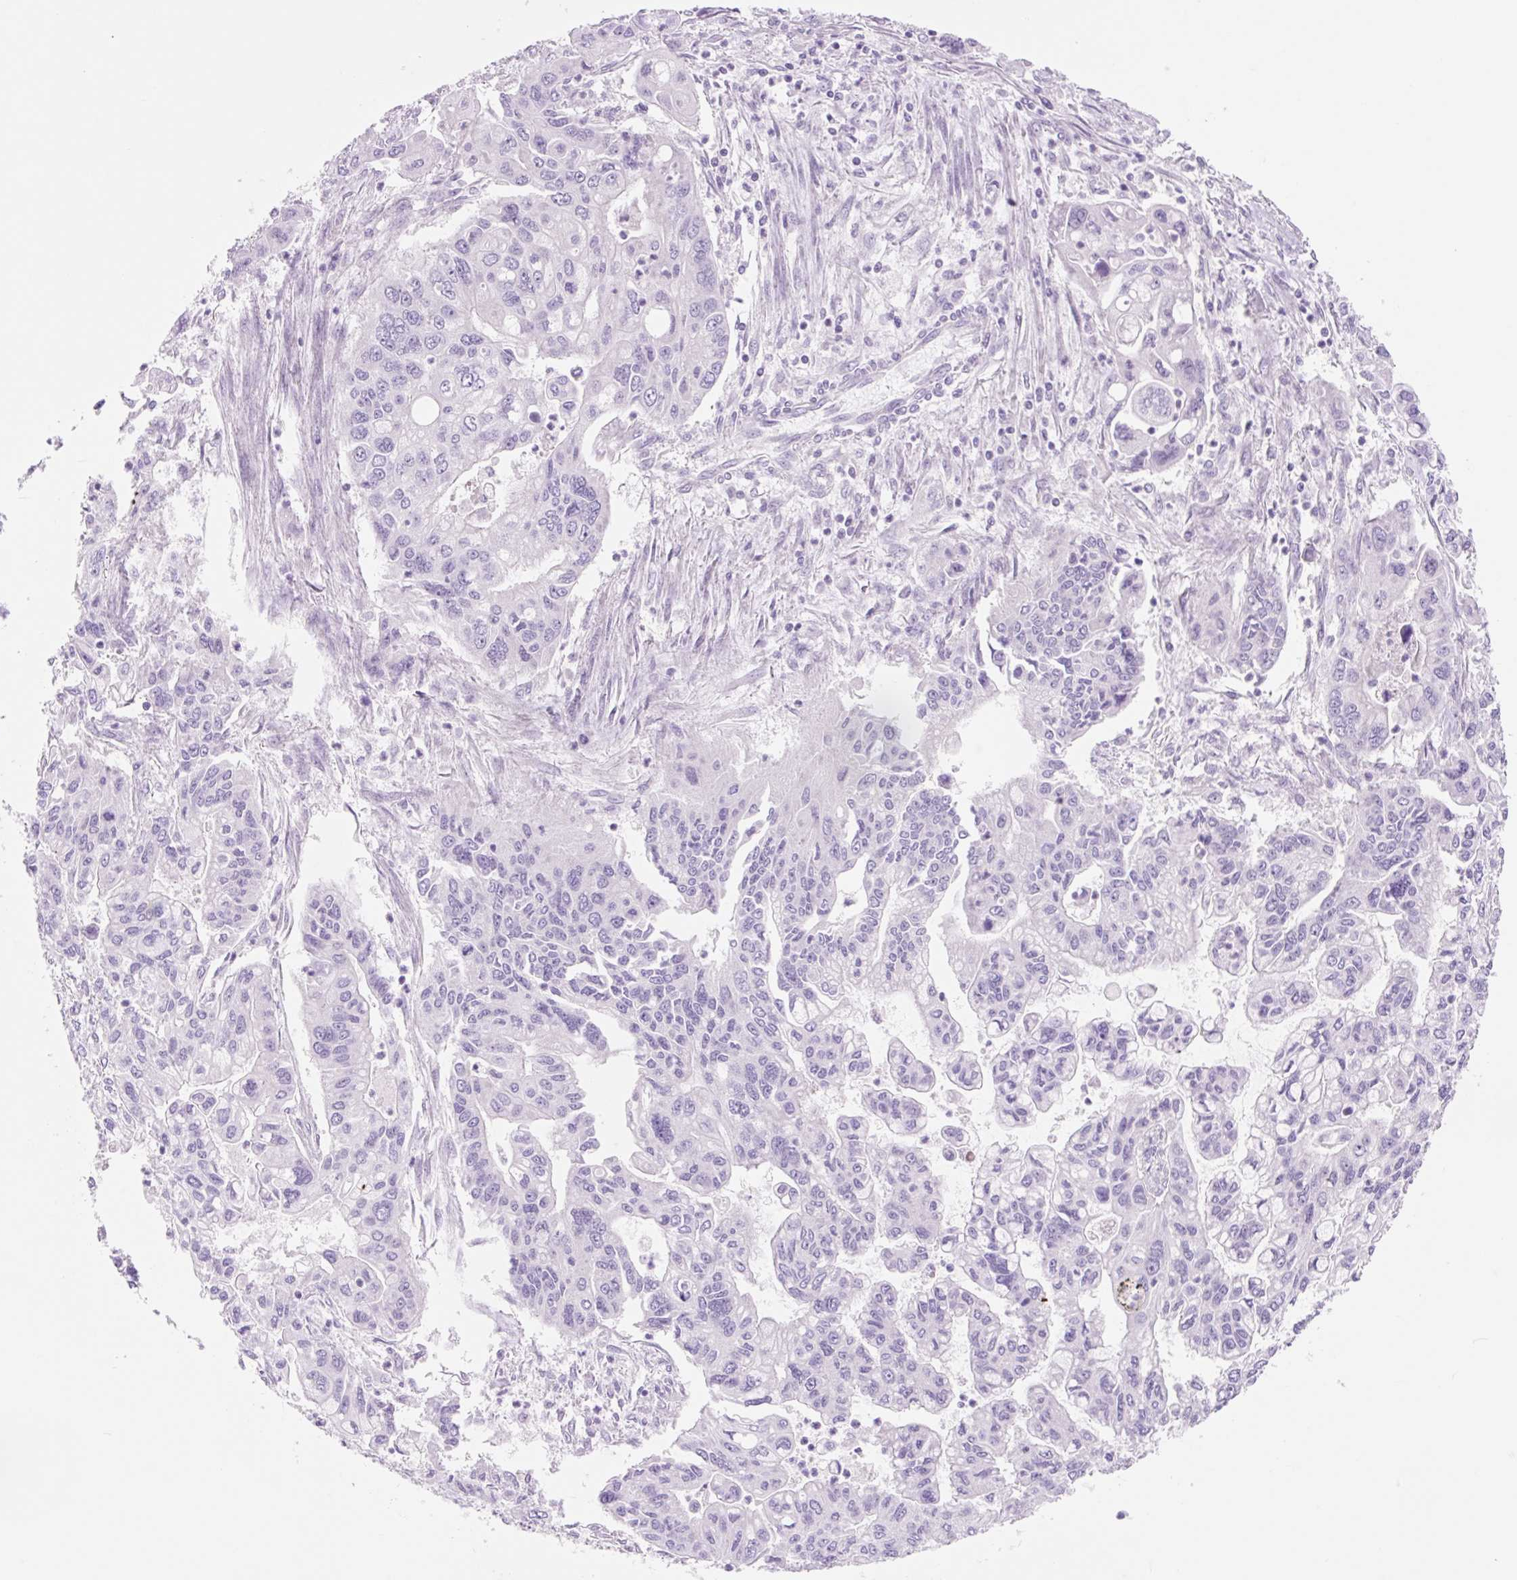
{"staining": {"intensity": "negative", "quantity": "none", "location": "none"}, "tissue": "pancreatic cancer", "cell_type": "Tumor cells", "image_type": "cancer", "snomed": [{"axis": "morphology", "description": "Adenocarcinoma, NOS"}, {"axis": "topography", "description": "Pancreas"}], "caption": "Immunohistochemistry (IHC) of human pancreatic cancer (adenocarcinoma) shows no expression in tumor cells.", "gene": "CELF6", "patient": {"sex": "male", "age": 62}}